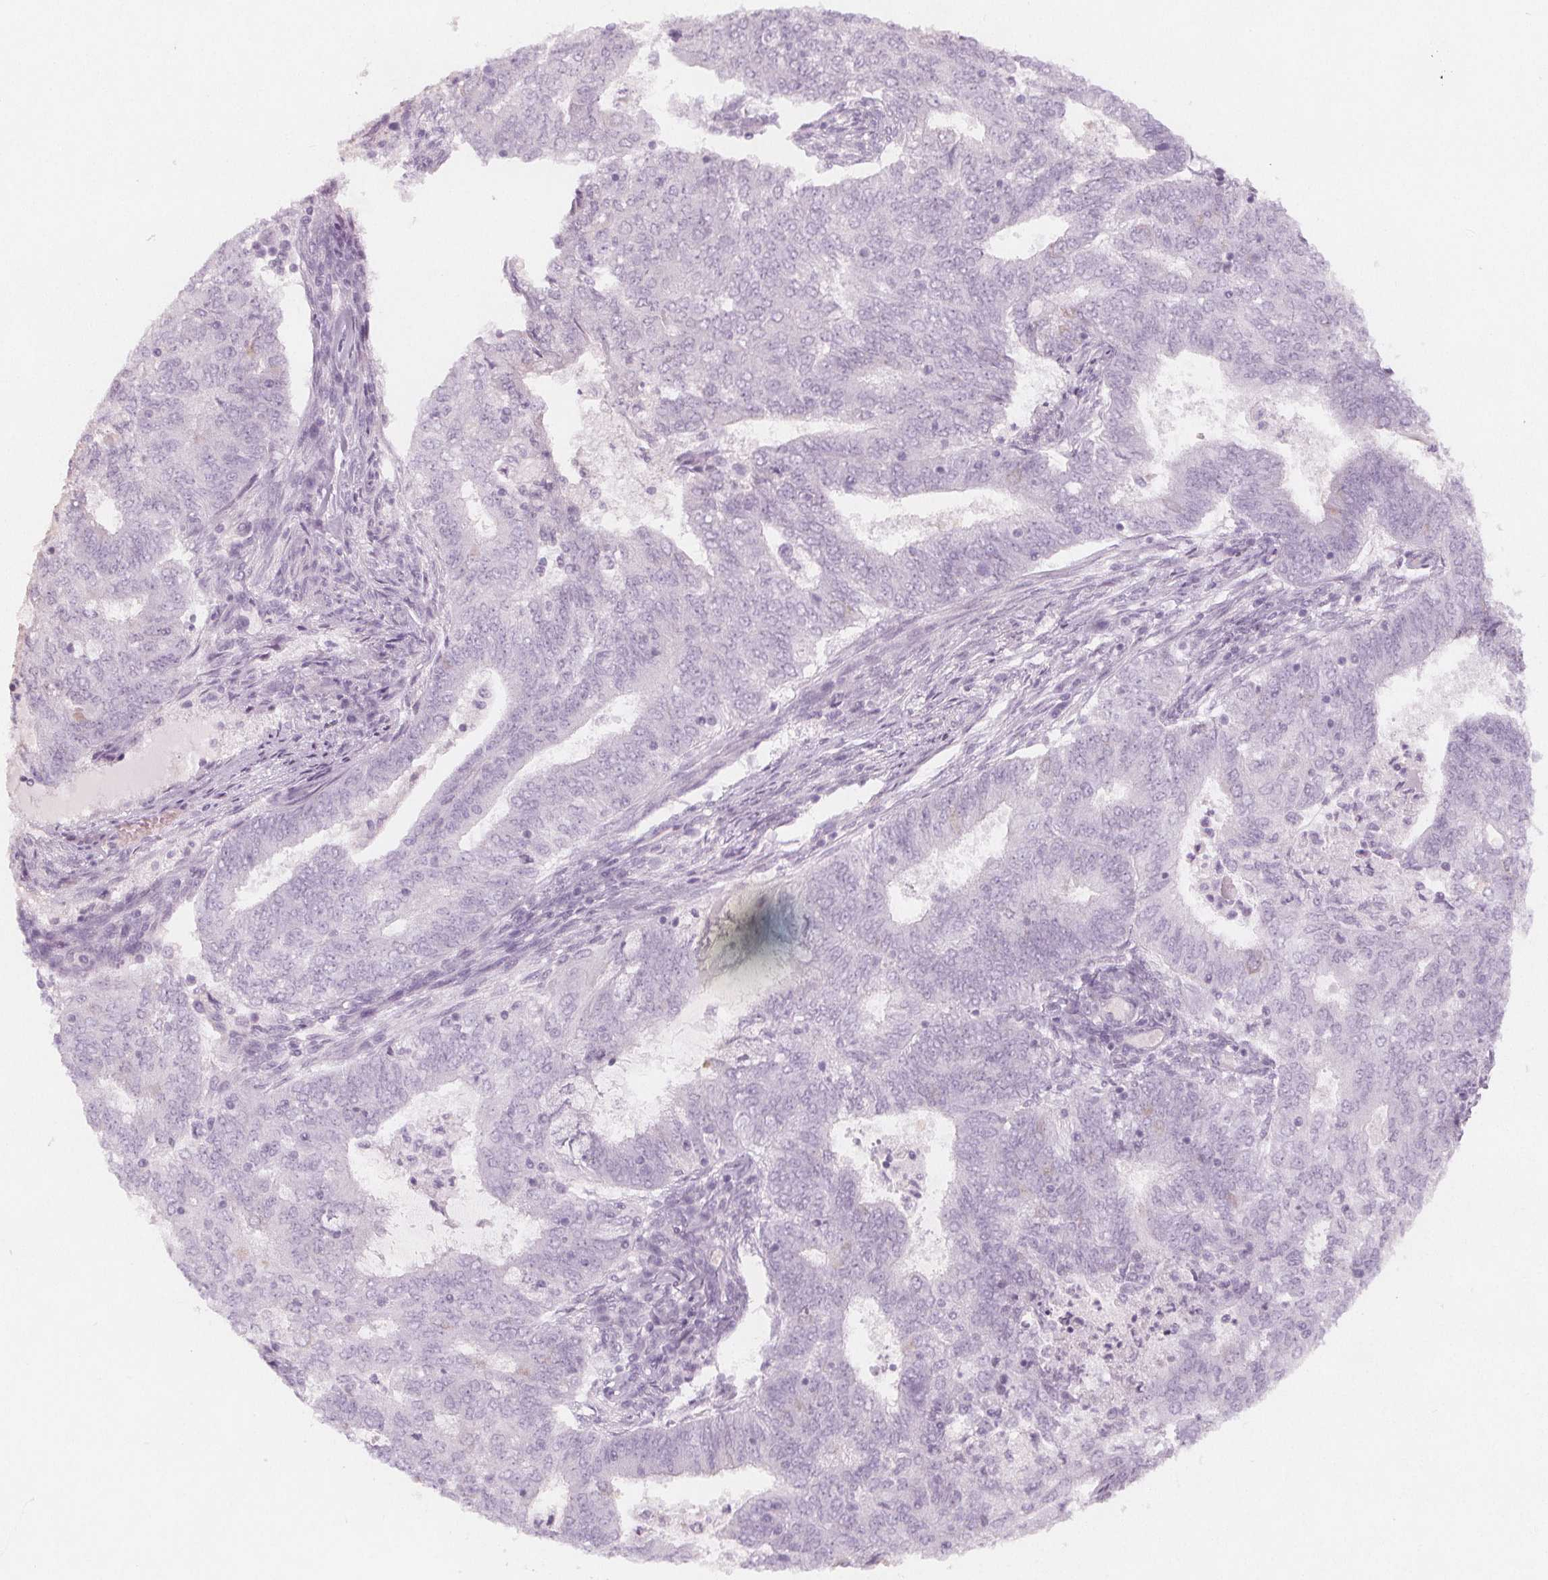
{"staining": {"intensity": "negative", "quantity": "none", "location": "none"}, "tissue": "endometrial cancer", "cell_type": "Tumor cells", "image_type": "cancer", "snomed": [{"axis": "morphology", "description": "Adenocarcinoma, NOS"}, {"axis": "topography", "description": "Endometrium"}], "caption": "Immunohistochemical staining of adenocarcinoma (endometrial) demonstrates no significant expression in tumor cells.", "gene": "MAP1A", "patient": {"sex": "female", "age": 62}}